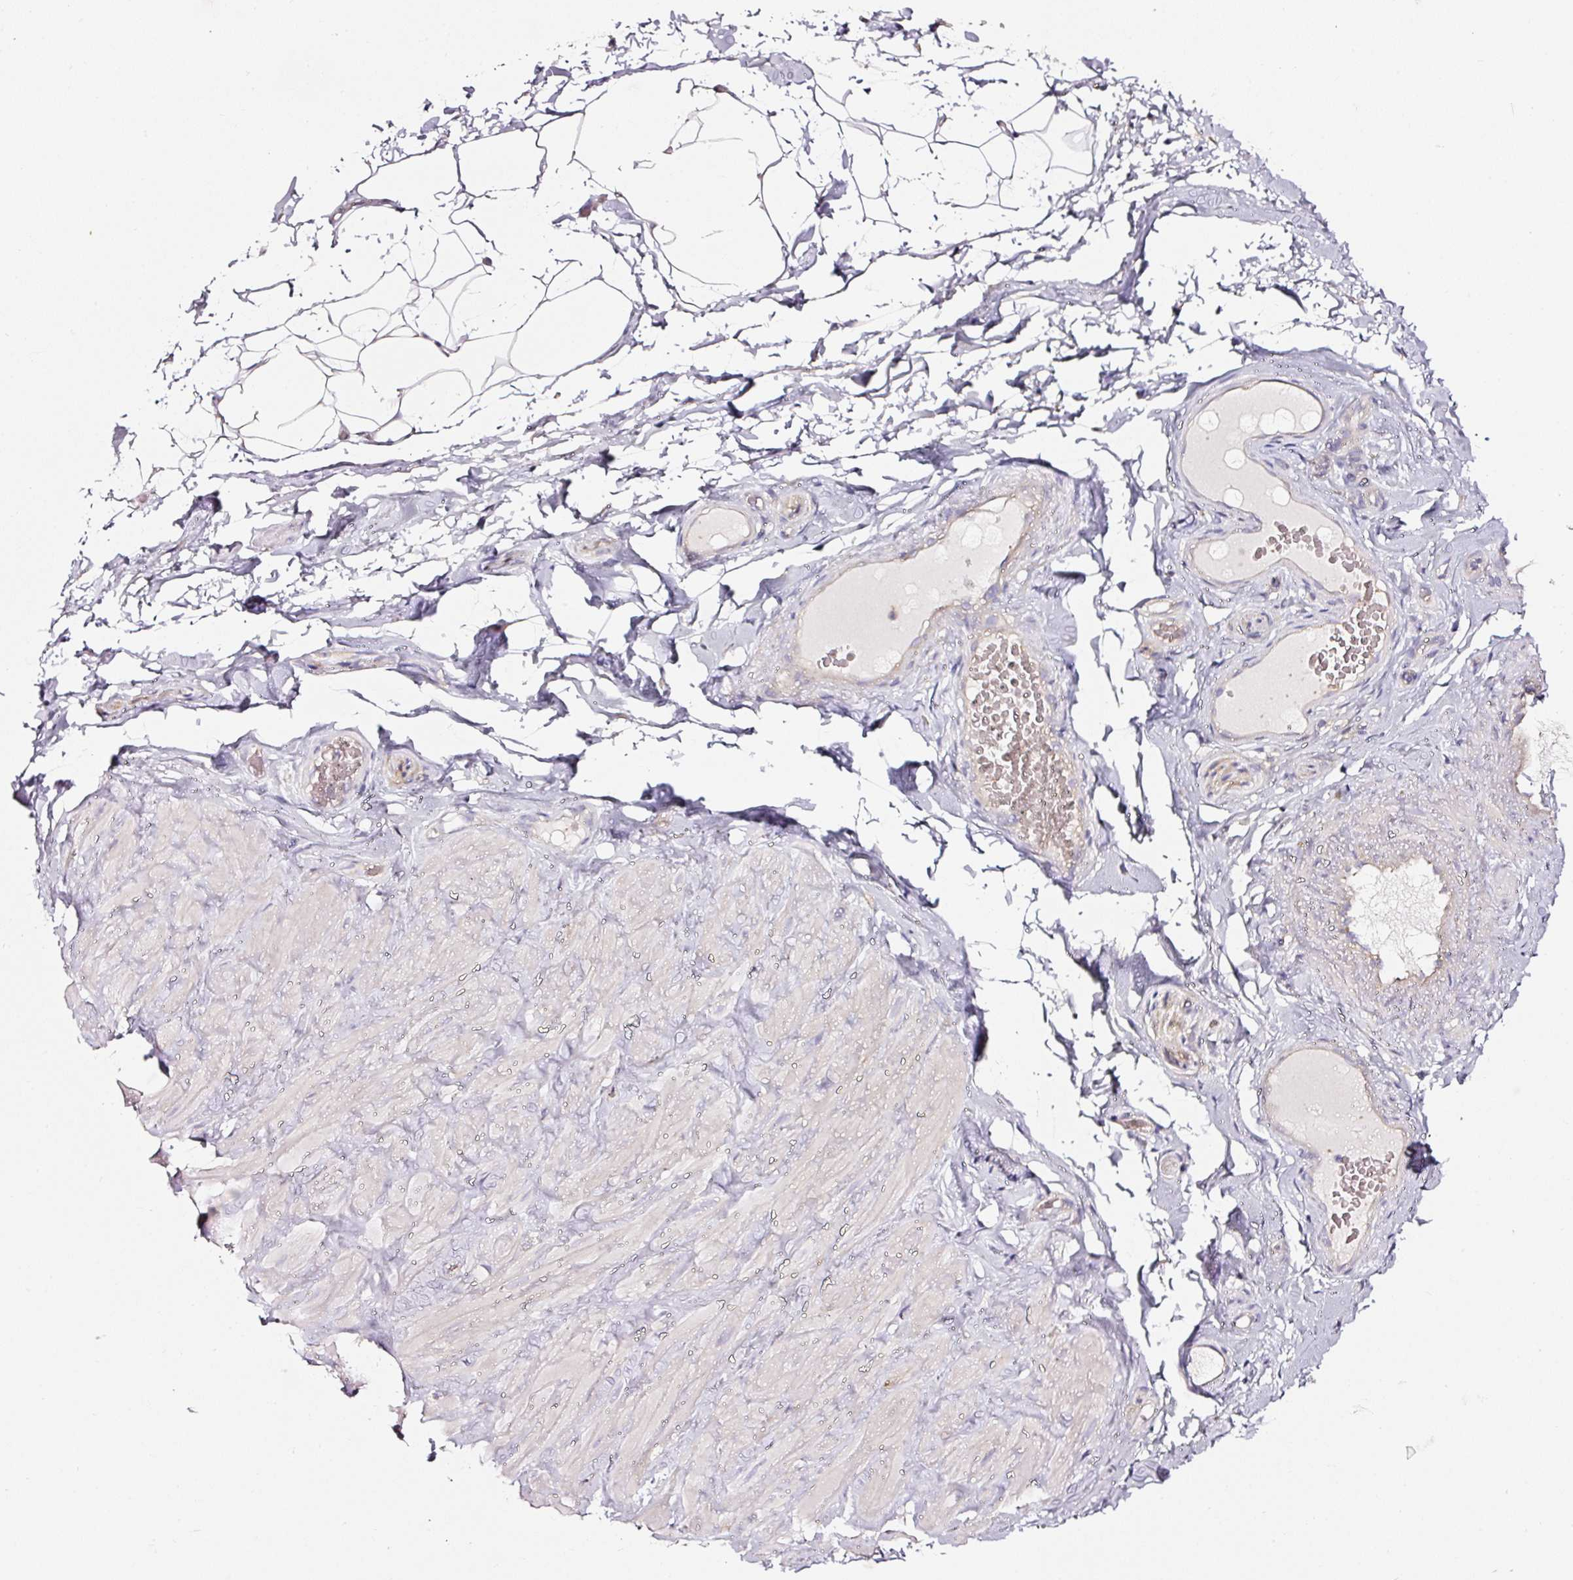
{"staining": {"intensity": "negative", "quantity": "none", "location": "none"}, "tissue": "adipose tissue", "cell_type": "Adipocytes", "image_type": "normal", "snomed": [{"axis": "morphology", "description": "Normal tissue, NOS"}, {"axis": "topography", "description": "Vascular tissue"}, {"axis": "topography", "description": "Peripheral nerve tissue"}], "caption": "High power microscopy micrograph of an immunohistochemistry photomicrograph of unremarkable adipose tissue, revealing no significant staining in adipocytes.", "gene": "CD47", "patient": {"sex": "male", "age": 41}}